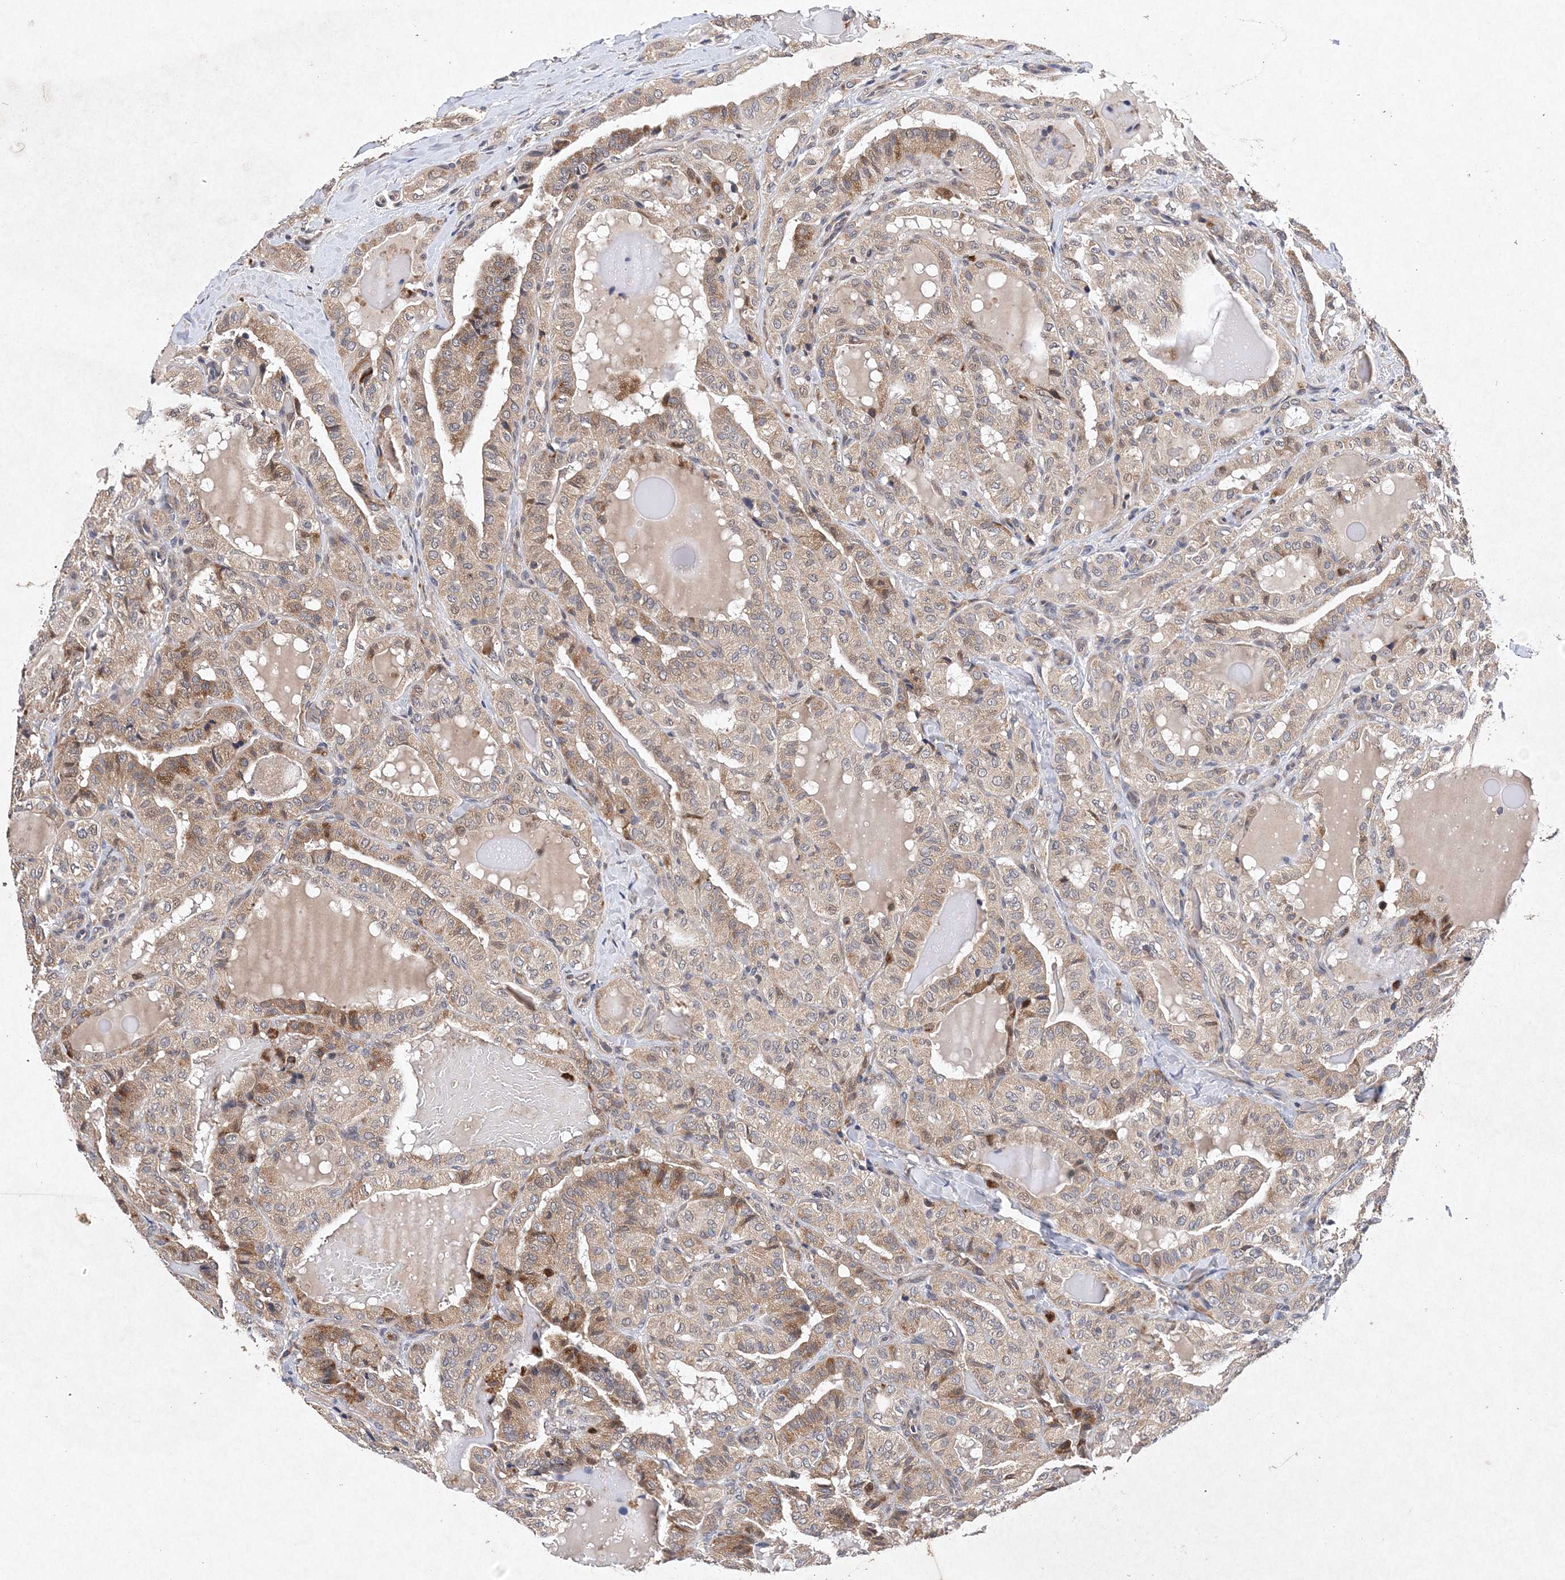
{"staining": {"intensity": "moderate", "quantity": "<25%", "location": "cytoplasmic/membranous"}, "tissue": "thyroid cancer", "cell_type": "Tumor cells", "image_type": "cancer", "snomed": [{"axis": "morphology", "description": "Papillary adenocarcinoma, NOS"}, {"axis": "topography", "description": "Thyroid gland"}], "caption": "Human papillary adenocarcinoma (thyroid) stained with a brown dye displays moderate cytoplasmic/membranous positive positivity in approximately <25% of tumor cells.", "gene": "PROSER1", "patient": {"sex": "male", "age": 77}}